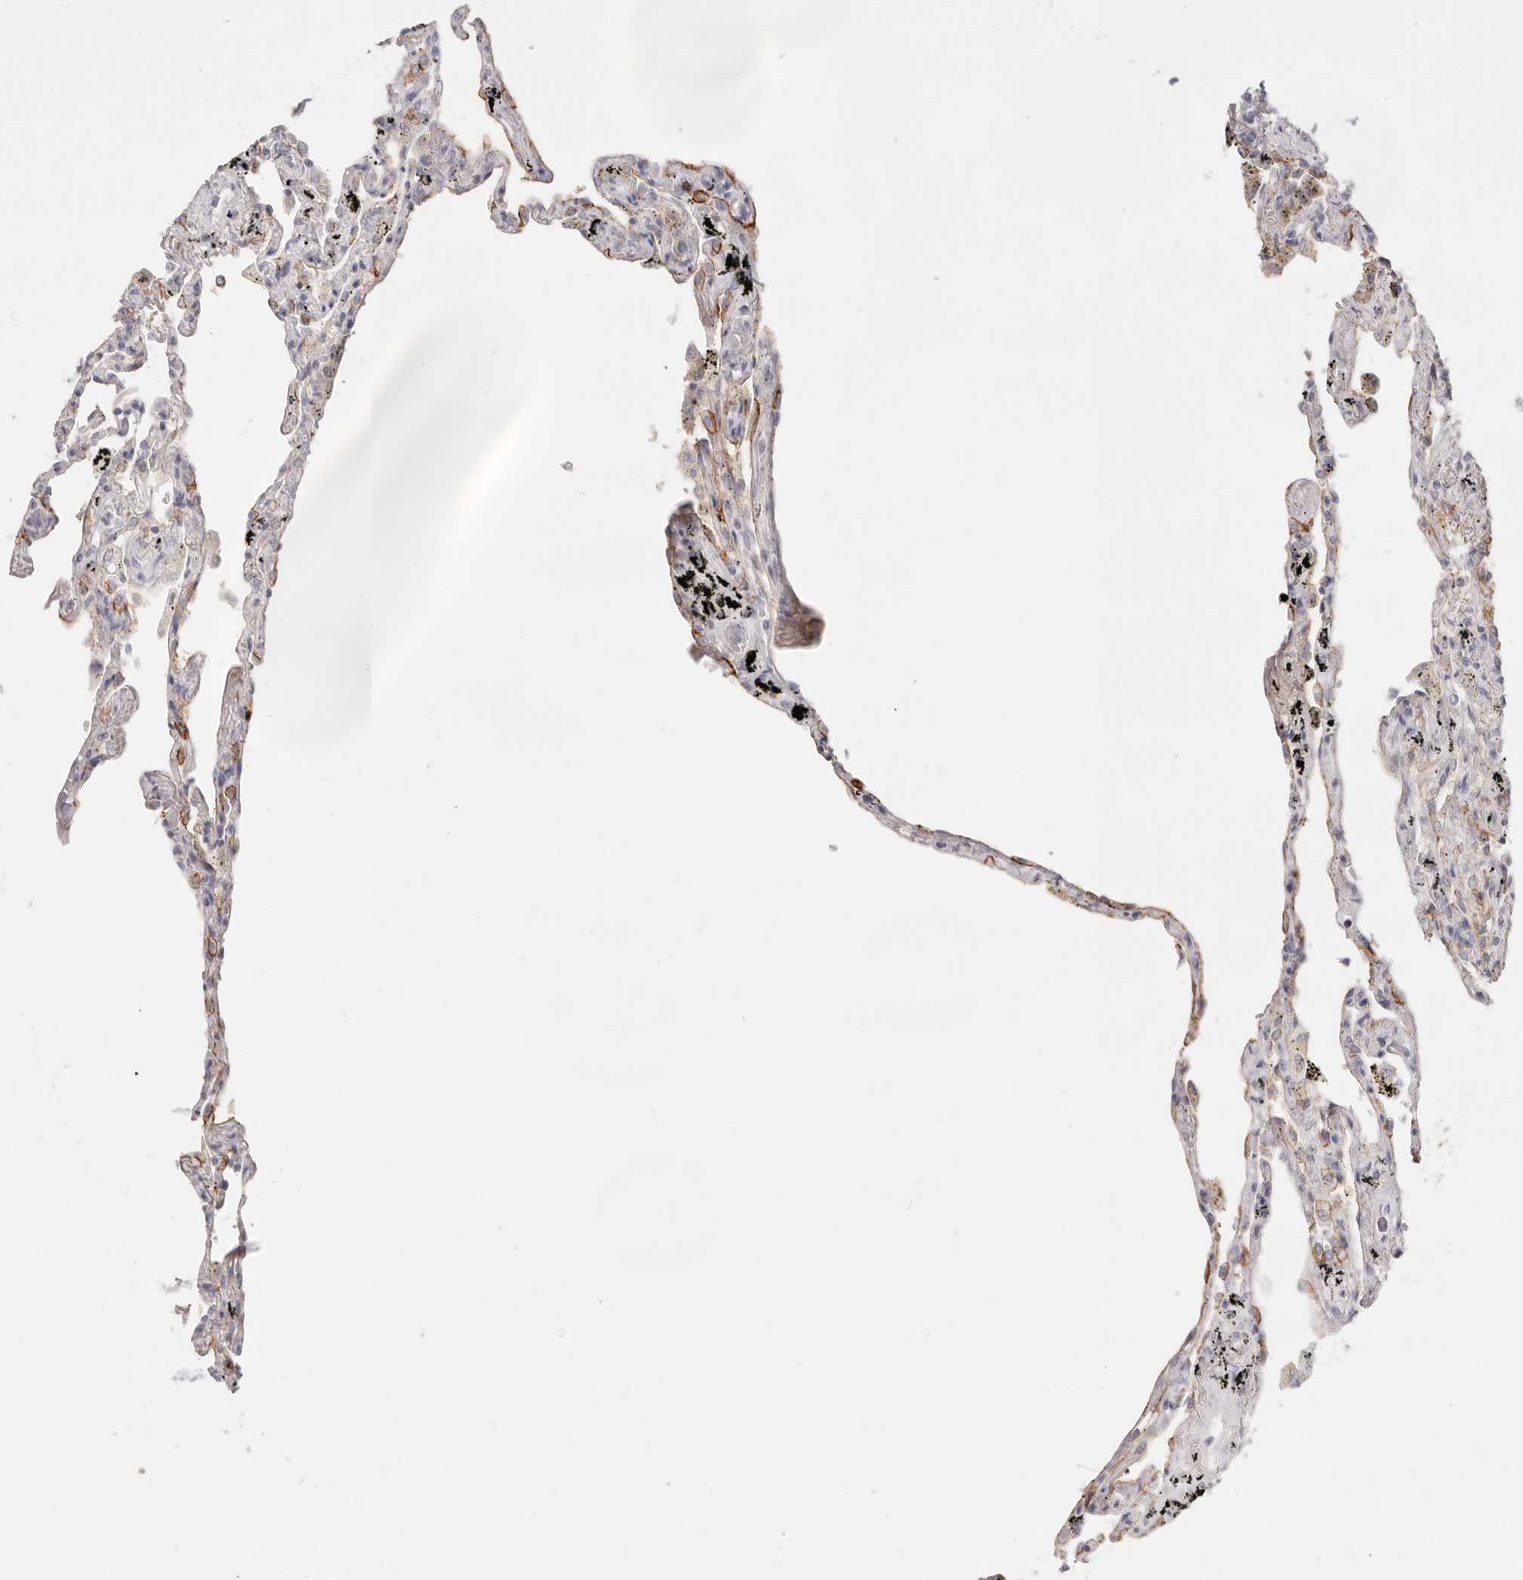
{"staining": {"intensity": "moderate", "quantity": "<25%", "location": "cytoplasmic/membranous"}, "tissue": "lung", "cell_type": "Alveolar cells", "image_type": "normal", "snomed": [{"axis": "morphology", "description": "Normal tissue, NOS"}, {"axis": "topography", "description": "Lung"}], "caption": "Moderate cytoplasmic/membranous staining for a protein is identified in about <25% of alveolar cells of normal lung using immunohistochemistry.", "gene": "EPCAM", "patient": {"sex": "male", "age": 59}}